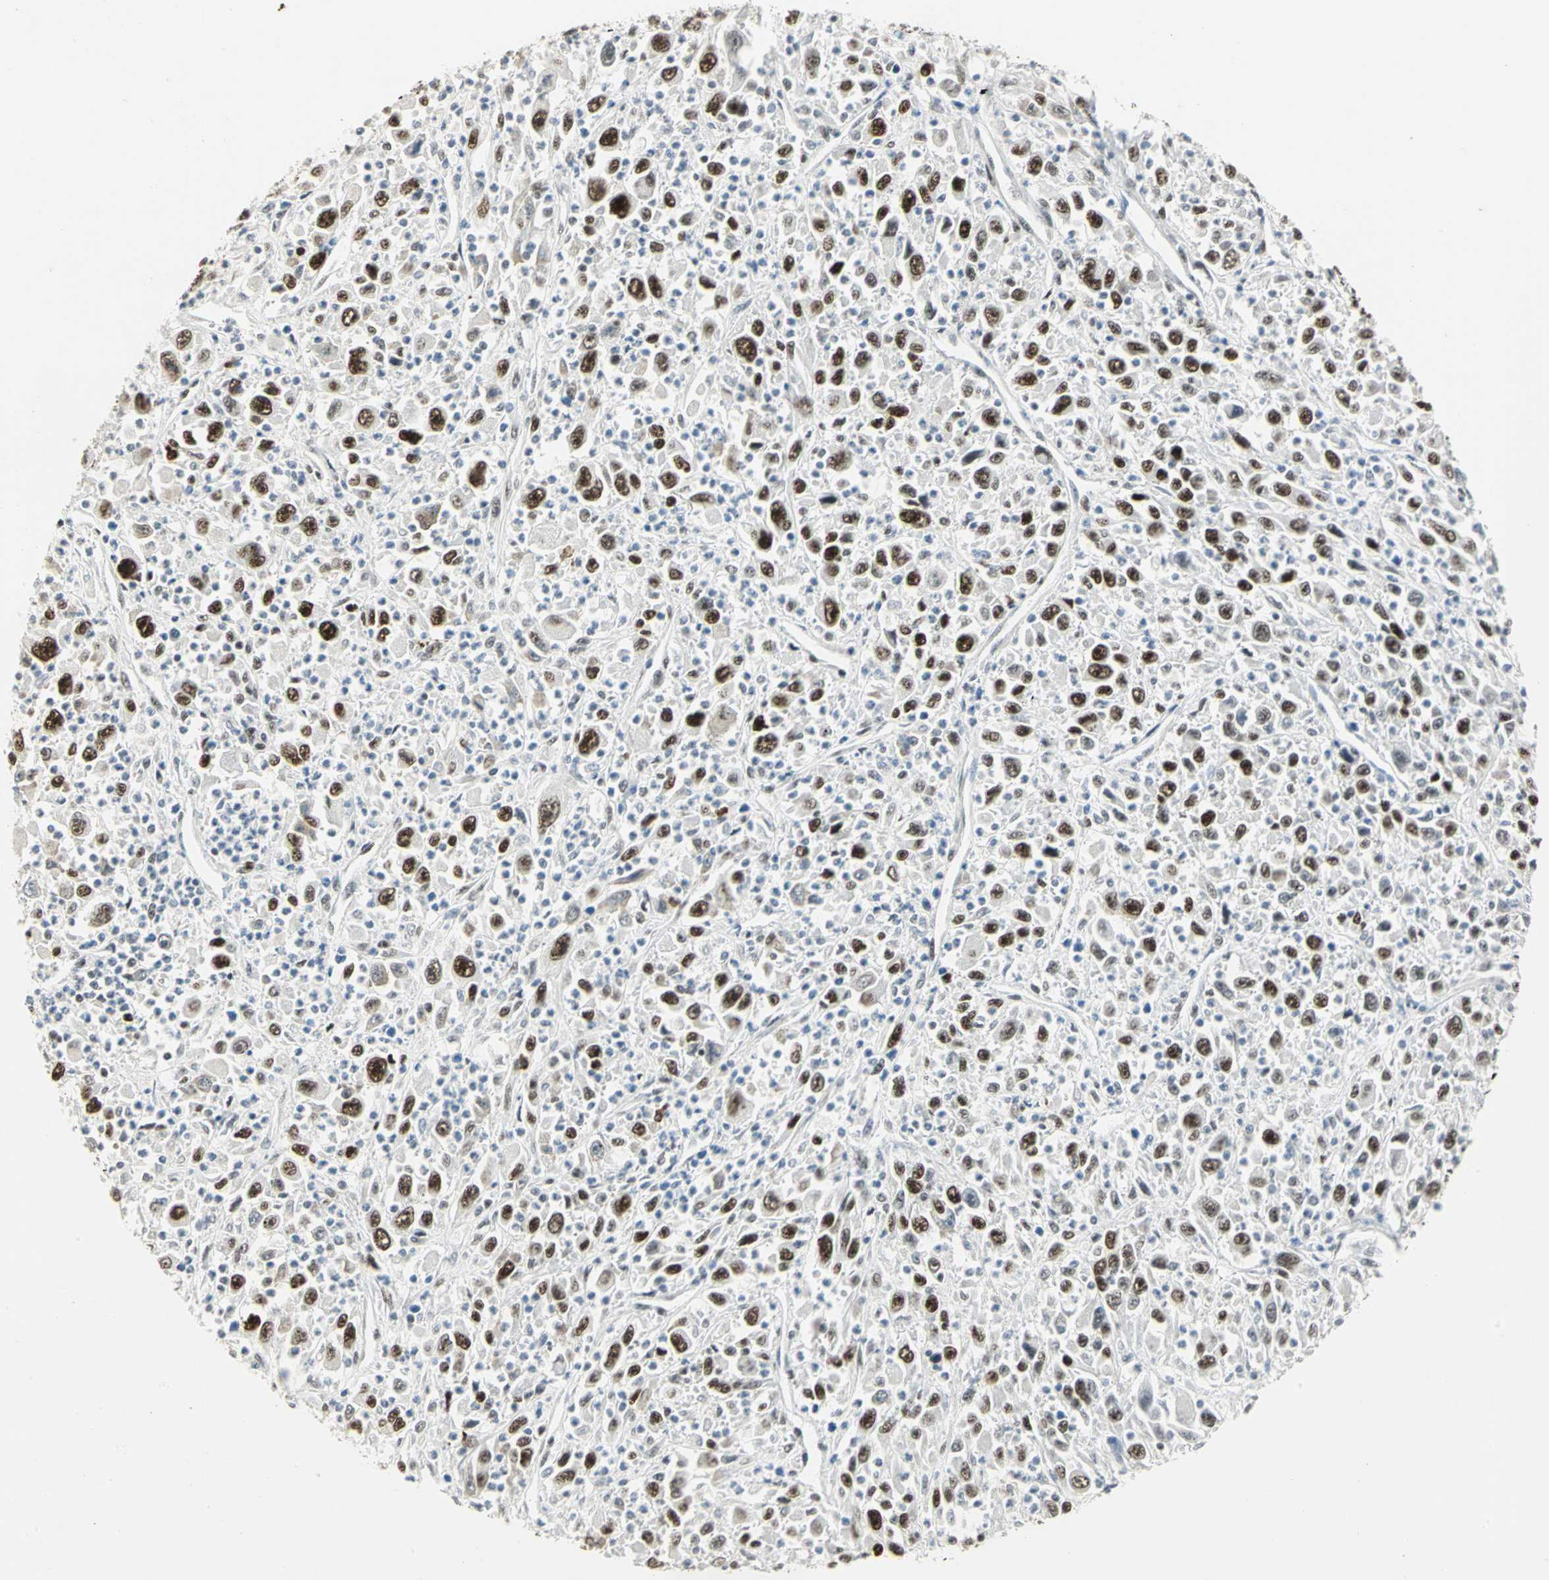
{"staining": {"intensity": "strong", "quantity": ">75%", "location": "nuclear"}, "tissue": "melanoma", "cell_type": "Tumor cells", "image_type": "cancer", "snomed": [{"axis": "morphology", "description": "Malignant melanoma, Metastatic site"}, {"axis": "topography", "description": "Skin"}], "caption": "Malignant melanoma (metastatic site) stained with a protein marker reveals strong staining in tumor cells.", "gene": "CCNT1", "patient": {"sex": "female", "age": 56}}